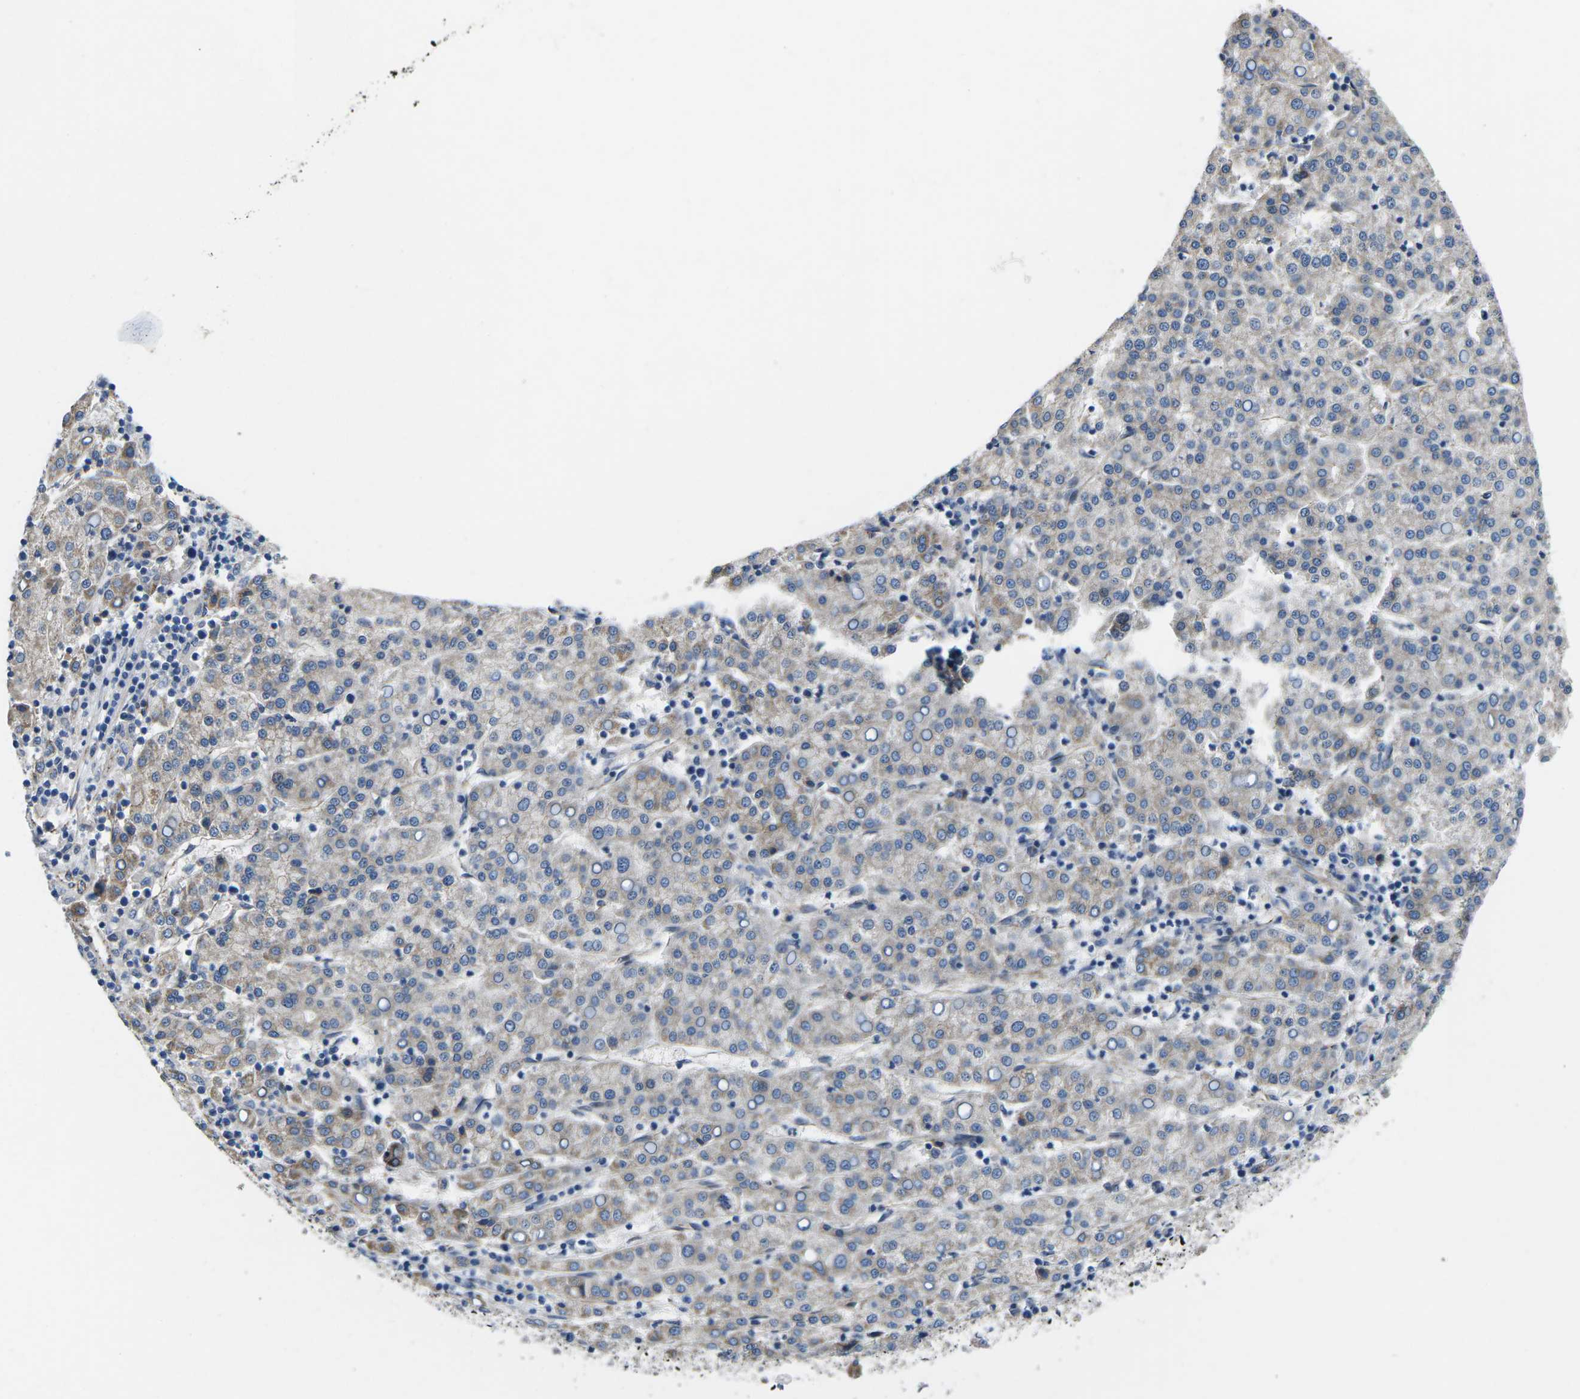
{"staining": {"intensity": "moderate", "quantity": "<25%", "location": "cytoplasmic/membranous"}, "tissue": "liver cancer", "cell_type": "Tumor cells", "image_type": "cancer", "snomed": [{"axis": "morphology", "description": "Carcinoma, Hepatocellular, NOS"}, {"axis": "topography", "description": "Liver"}], "caption": "Immunohistochemistry (IHC) staining of liver hepatocellular carcinoma, which shows low levels of moderate cytoplasmic/membranous expression in about <25% of tumor cells indicating moderate cytoplasmic/membranous protein positivity. The staining was performed using DAB (brown) for protein detection and nuclei were counterstained in hematoxylin (blue).", "gene": "CTNND1", "patient": {"sex": "female", "age": 58}}